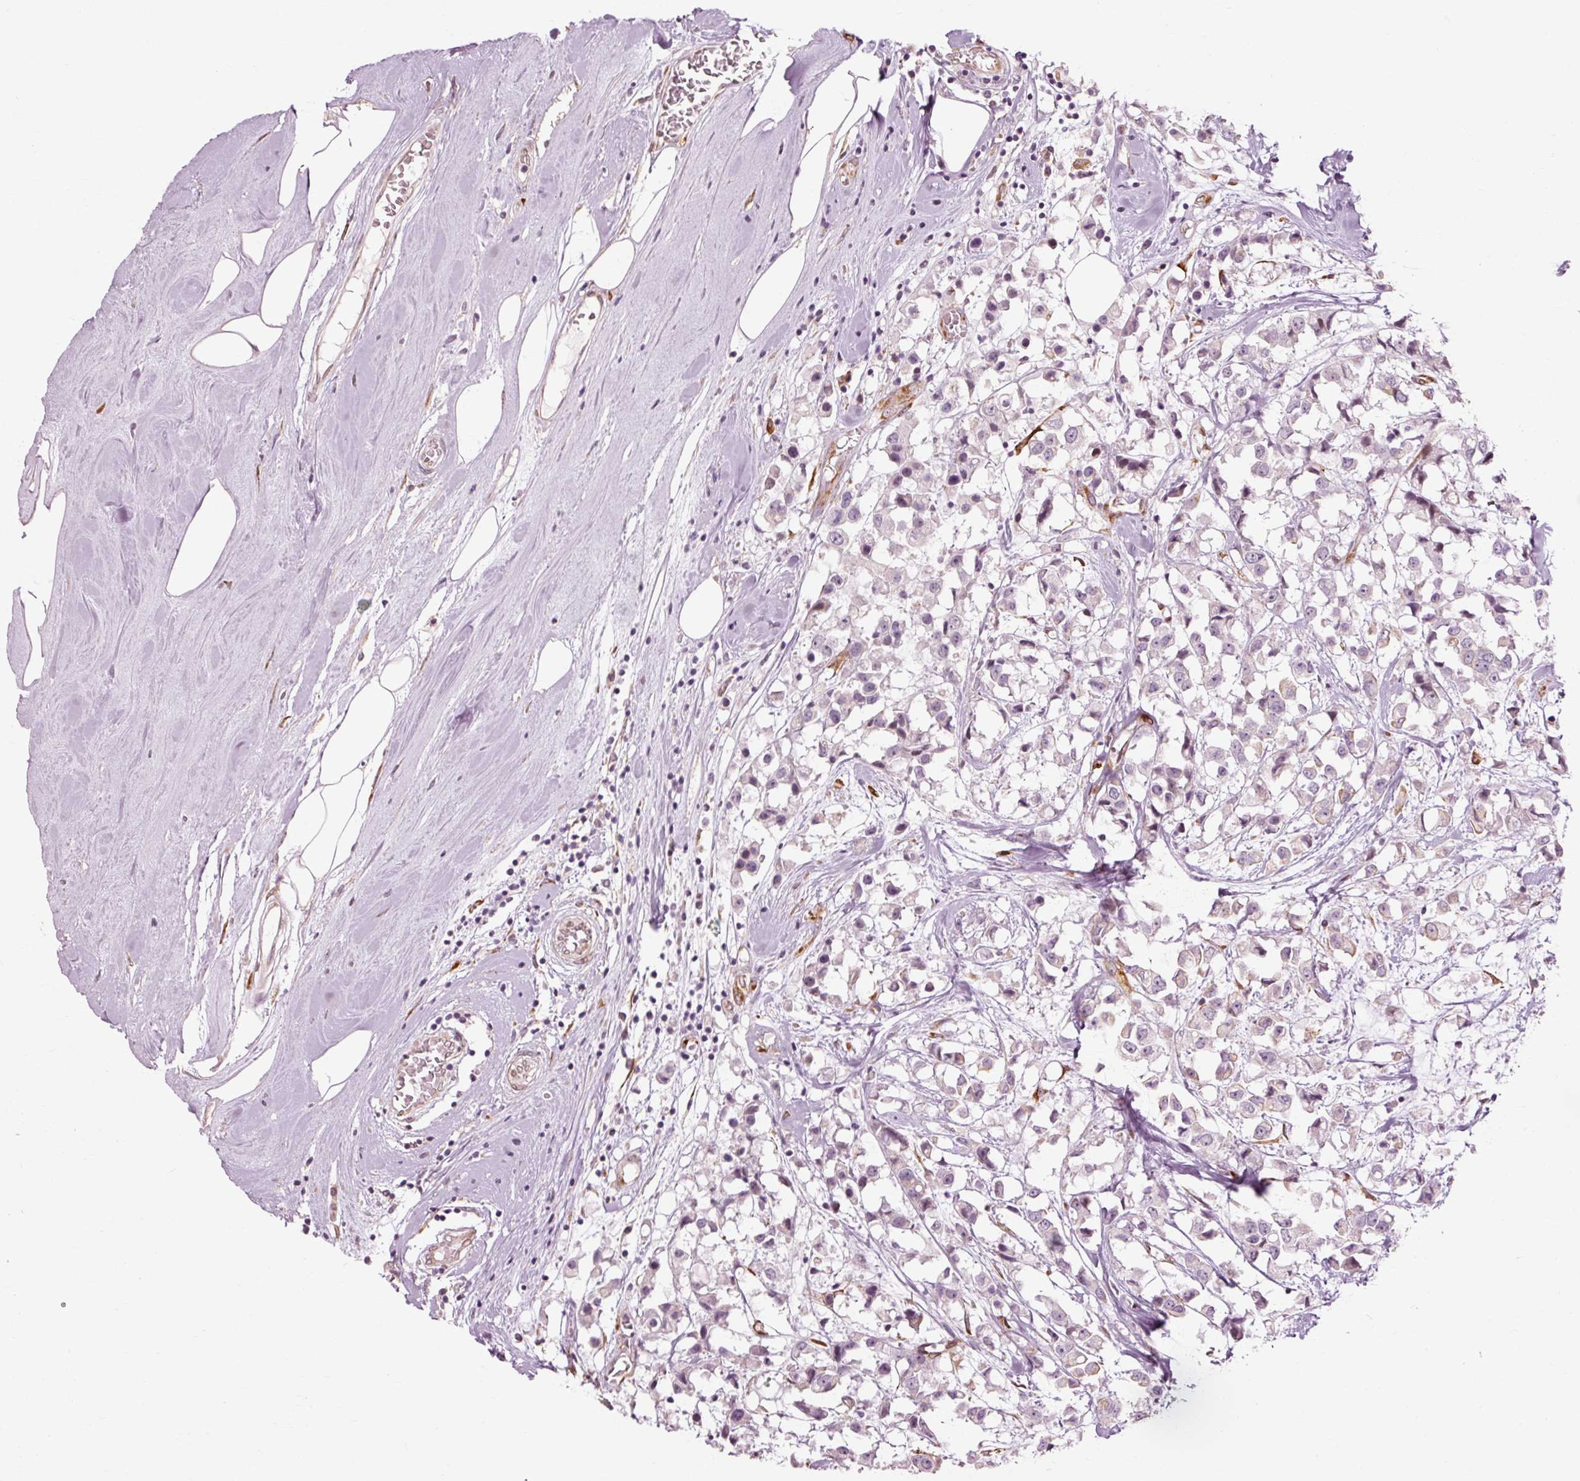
{"staining": {"intensity": "weak", "quantity": "25%-75%", "location": "cytoplasmic/membranous"}, "tissue": "breast cancer", "cell_type": "Tumor cells", "image_type": "cancer", "snomed": [{"axis": "morphology", "description": "Duct carcinoma"}, {"axis": "topography", "description": "Breast"}], "caption": "Breast invasive ductal carcinoma stained for a protein (brown) demonstrates weak cytoplasmic/membranous positive staining in approximately 25%-75% of tumor cells.", "gene": "RGPD5", "patient": {"sex": "female", "age": 61}}